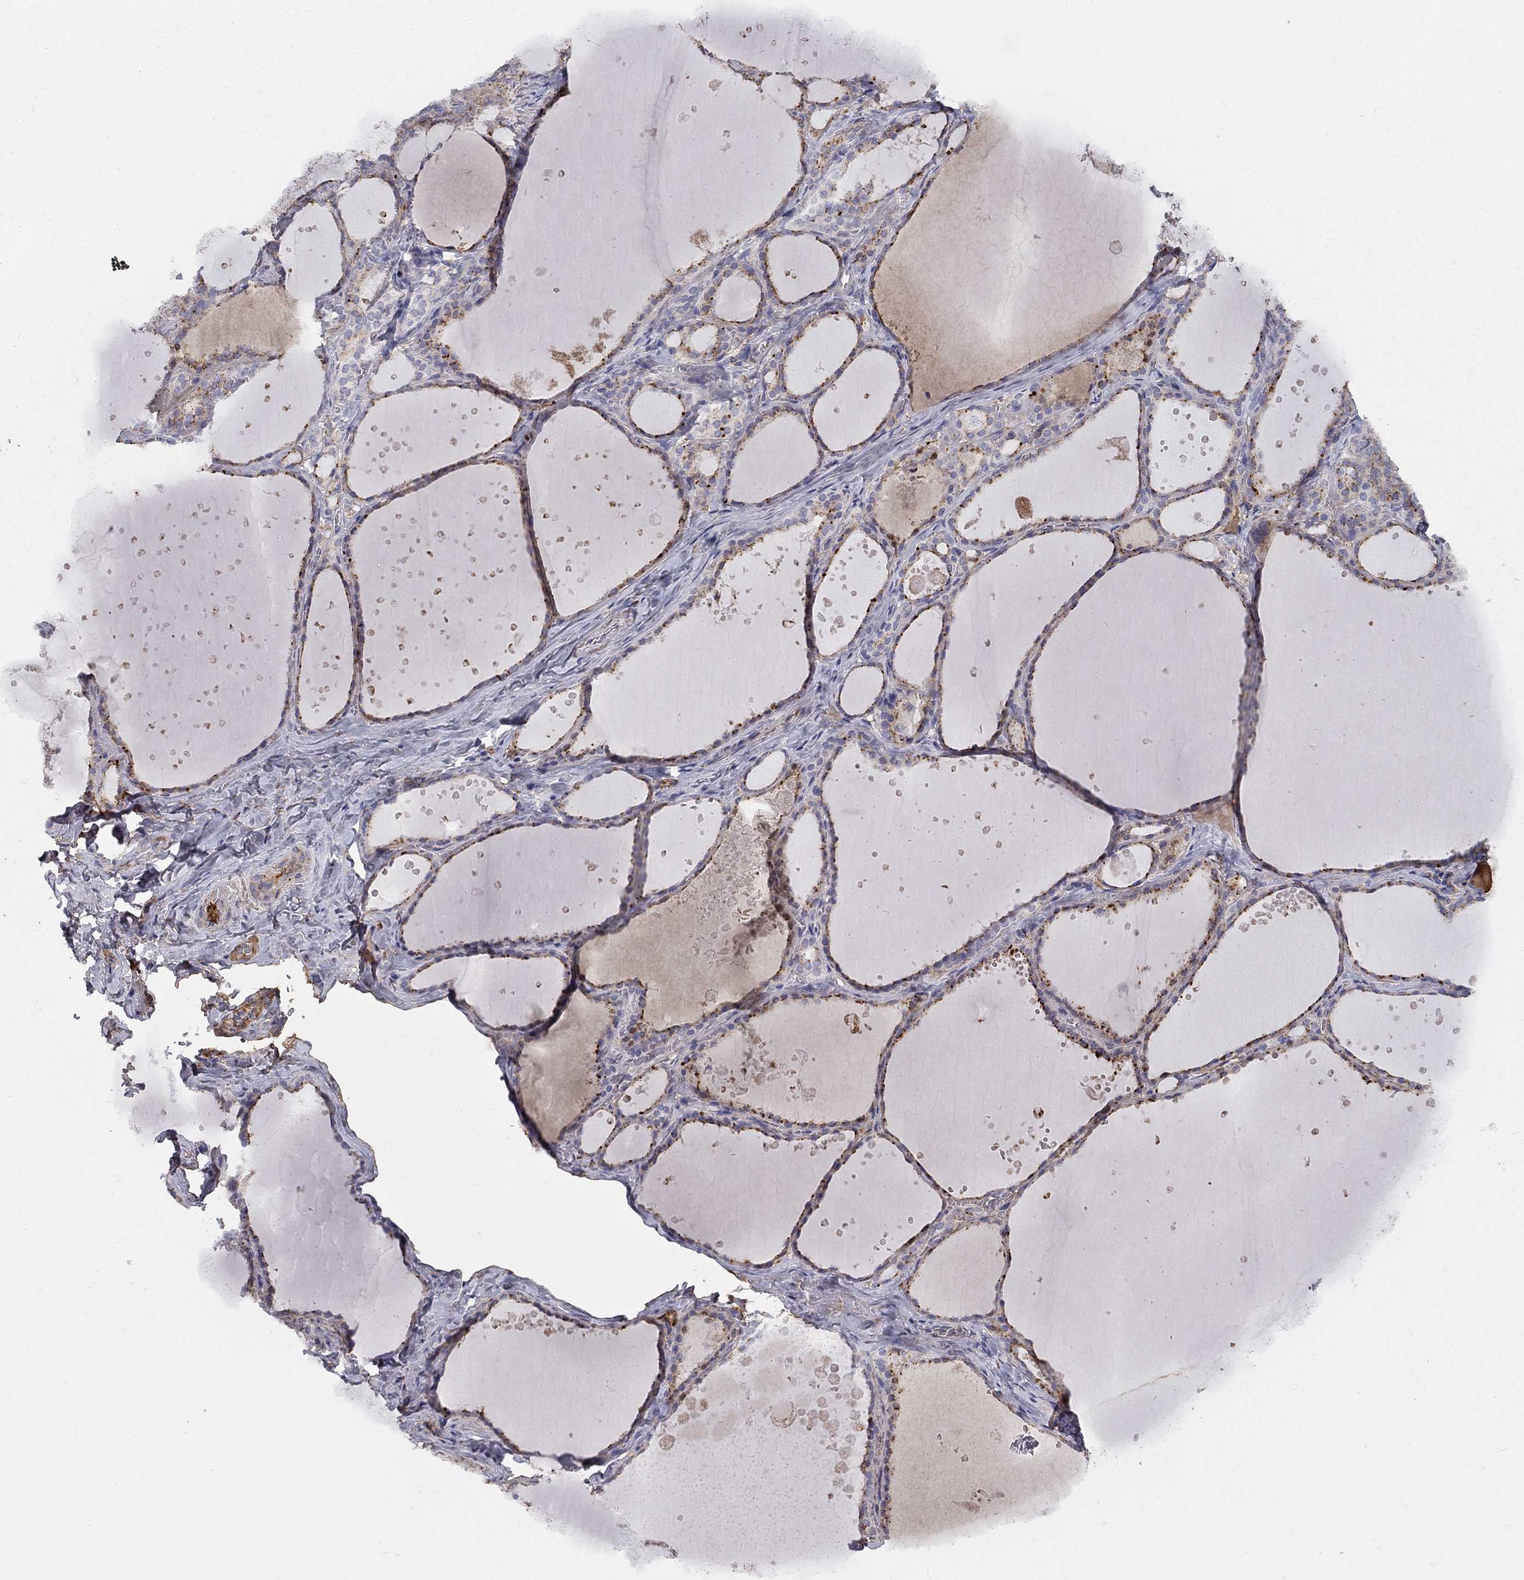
{"staining": {"intensity": "strong", "quantity": "25%-75%", "location": "cytoplasmic/membranous"}, "tissue": "thyroid gland", "cell_type": "Glandular cells", "image_type": "normal", "snomed": [{"axis": "morphology", "description": "Normal tissue, NOS"}, {"axis": "topography", "description": "Thyroid gland"}], "caption": "Protein expression analysis of normal thyroid gland displays strong cytoplasmic/membranous positivity in approximately 25%-75% of glandular cells. The staining was performed using DAB, with brown indicating positive protein expression. Nuclei are stained blue with hematoxylin.", "gene": "EPDR1", "patient": {"sex": "male", "age": 63}}